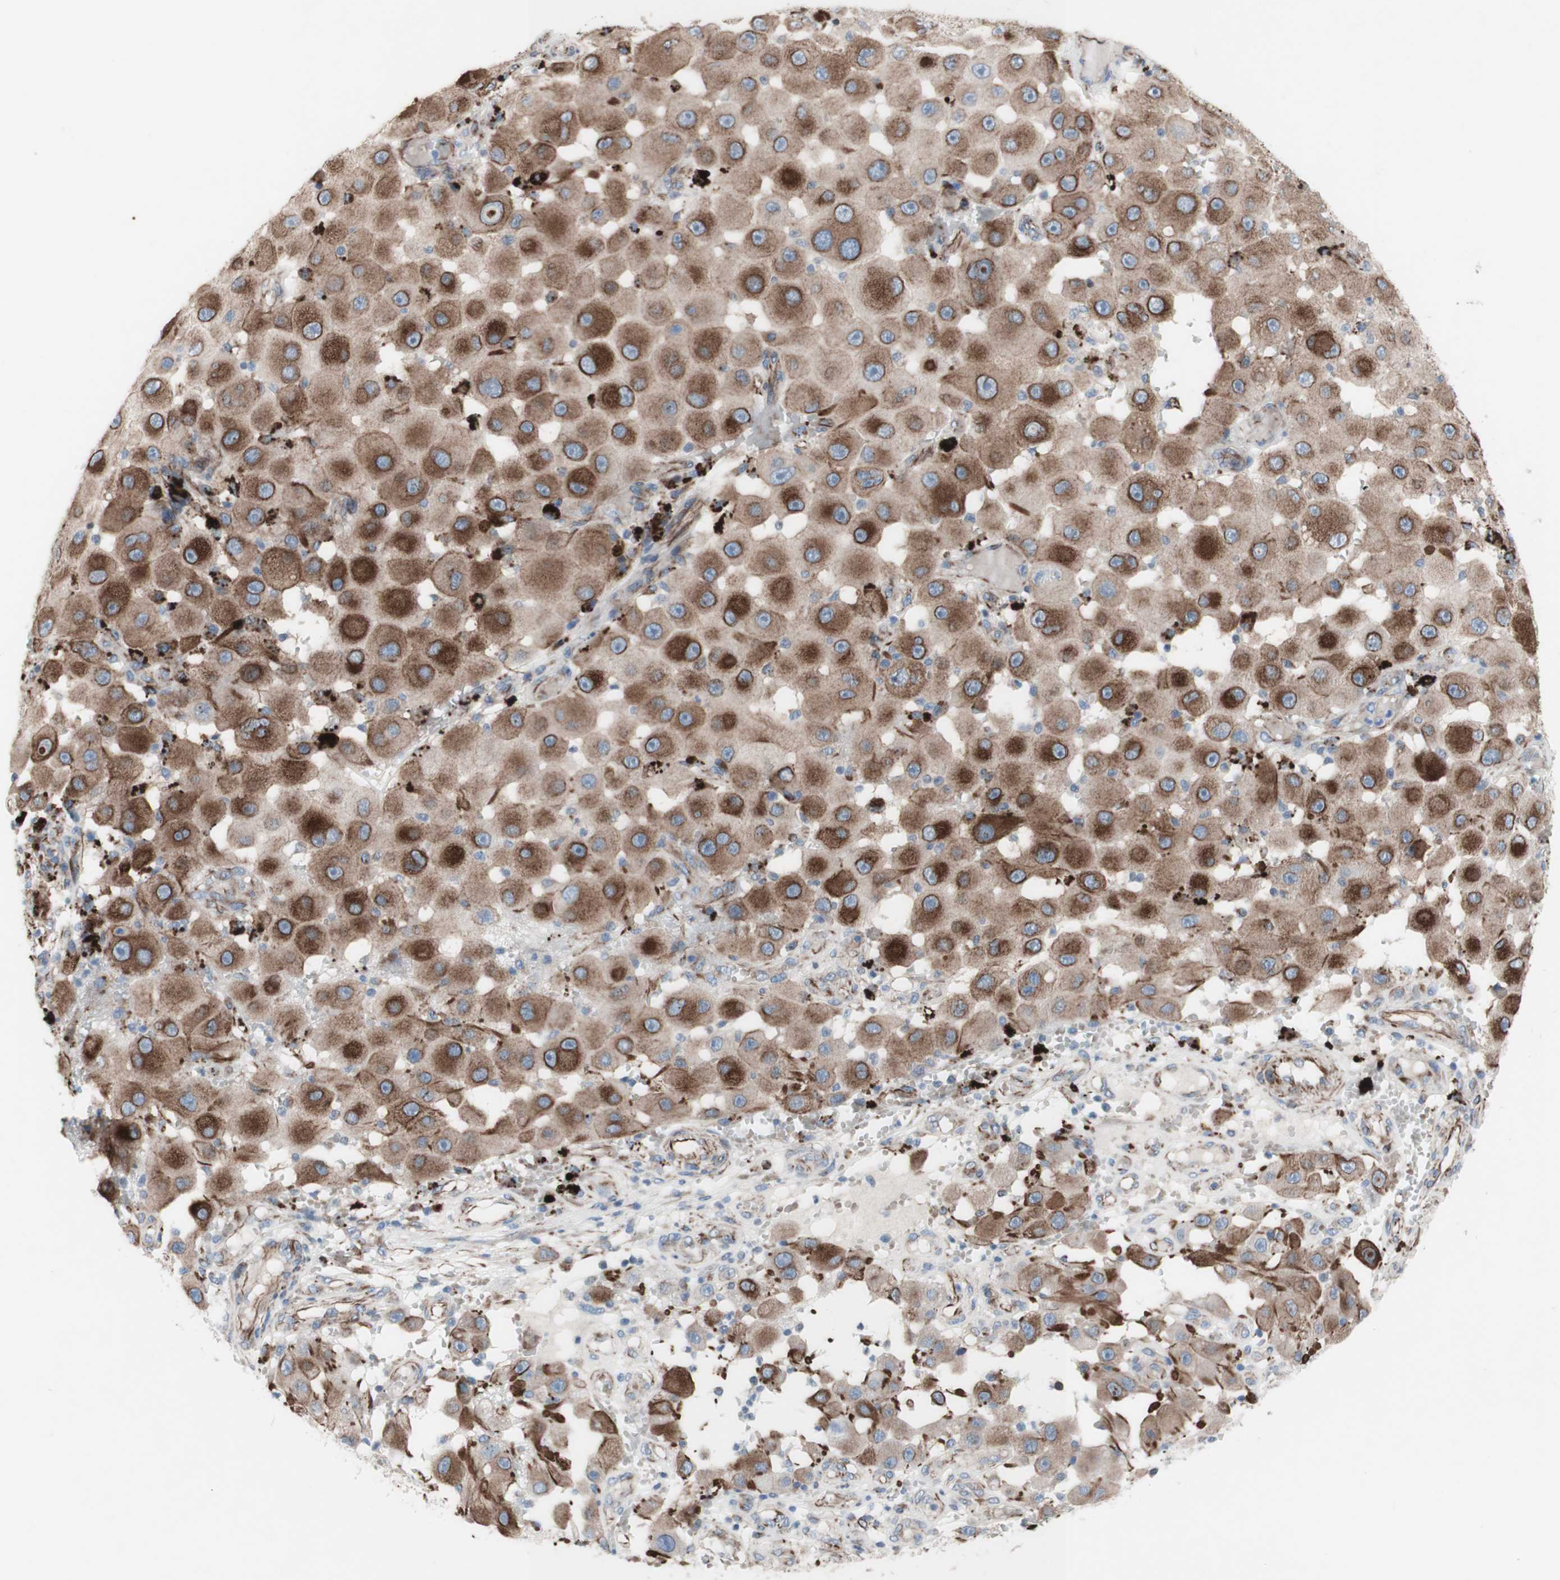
{"staining": {"intensity": "strong", "quantity": "25%-75%", "location": "cytoplasmic/membranous"}, "tissue": "melanoma", "cell_type": "Tumor cells", "image_type": "cancer", "snomed": [{"axis": "morphology", "description": "Malignant melanoma, NOS"}, {"axis": "topography", "description": "Skin"}], "caption": "An immunohistochemistry (IHC) photomicrograph of tumor tissue is shown. Protein staining in brown labels strong cytoplasmic/membranous positivity in malignant melanoma within tumor cells.", "gene": "AGPAT5", "patient": {"sex": "female", "age": 81}}